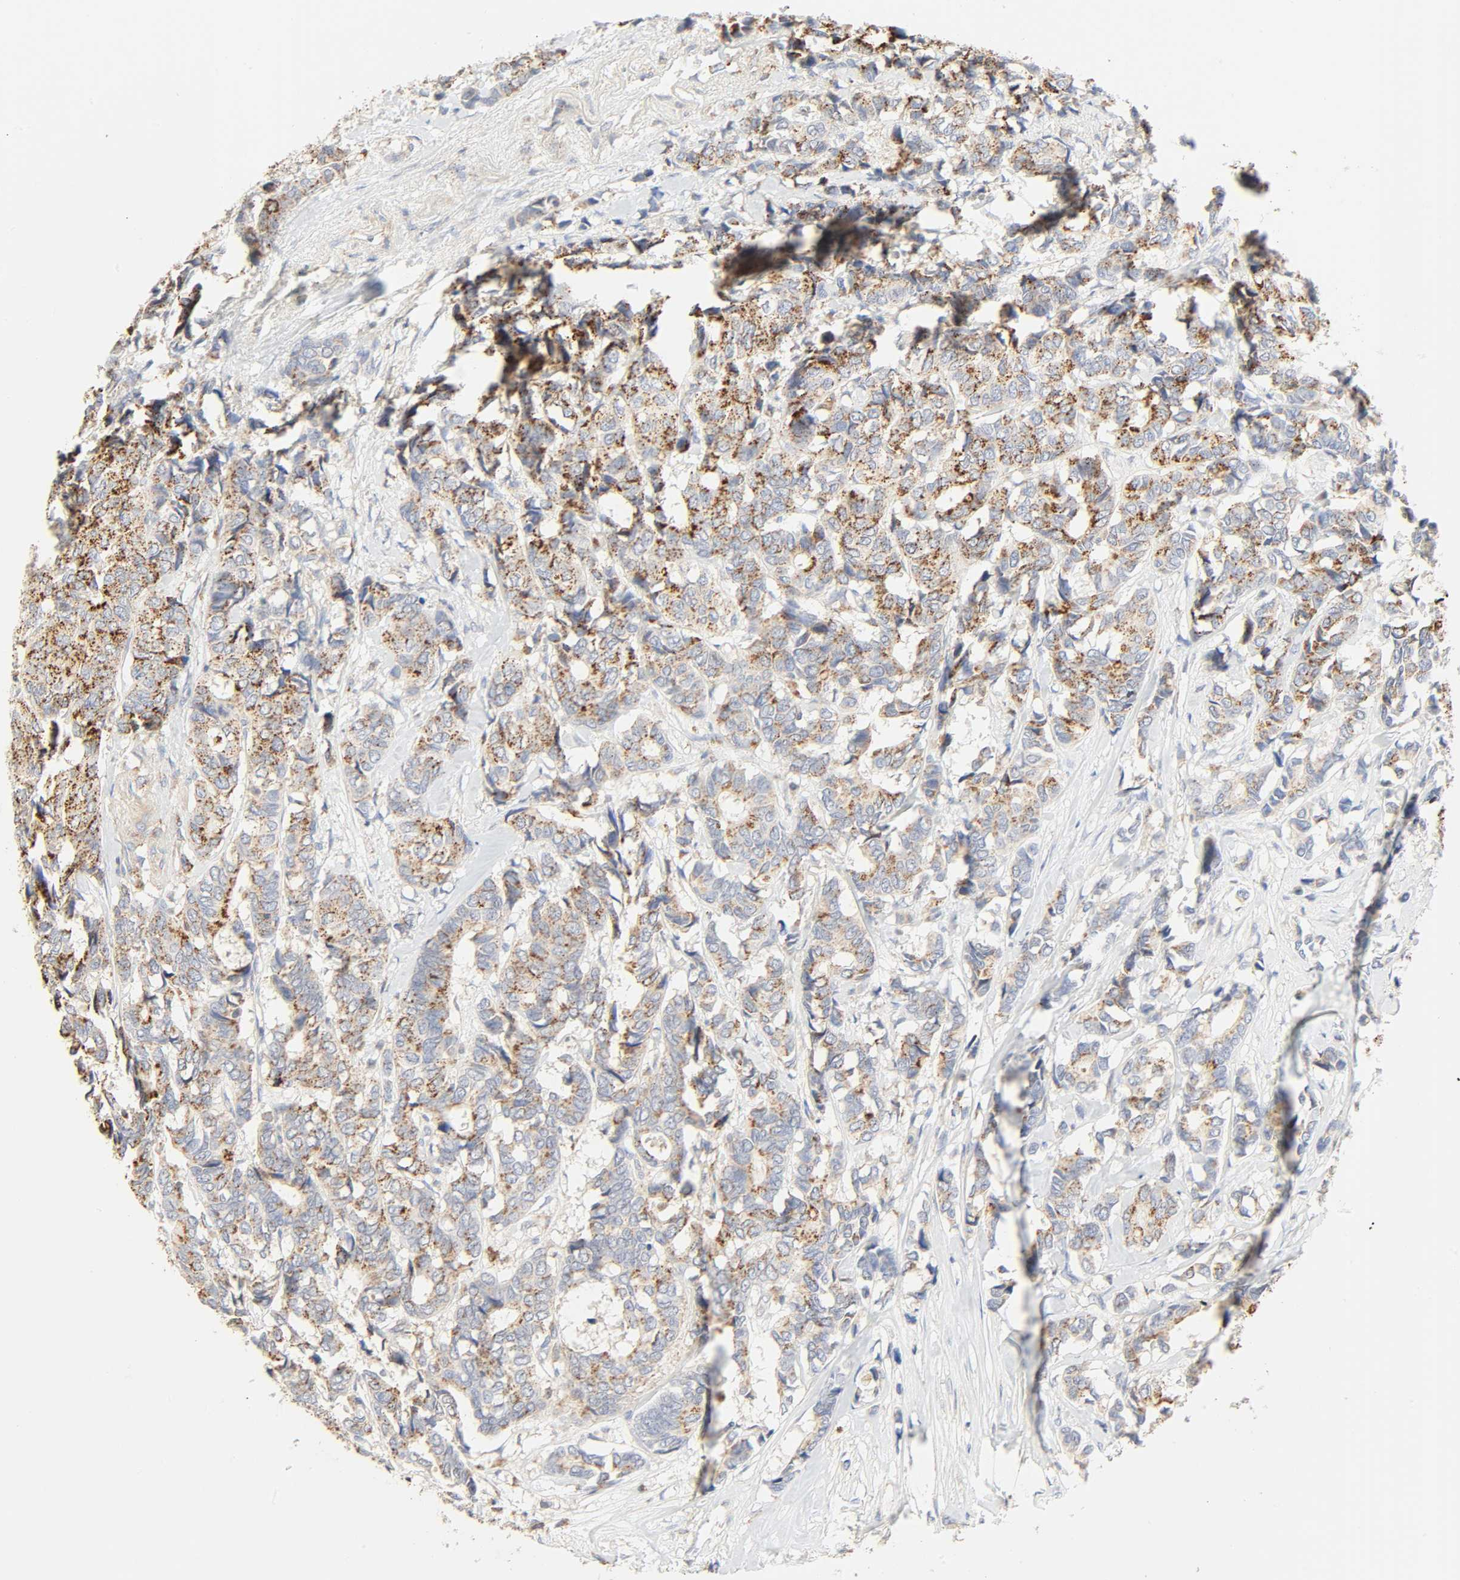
{"staining": {"intensity": "strong", "quantity": ">75%", "location": "cytoplasmic/membranous"}, "tissue": "breast cancer", "cell_type": "Tumor cells", "image_type": "cancer", "snomed": [{"axis": "morphology", "description": "Duct carcinoma"}, {"axis": "topography", "description": "Breast"}], "caption": "A brown stain highlights strong cytoplasmic/membranous staining of a protein in human breast invasive ductal carcinoma tumor cells. (DAB (3,3'-diaminobenzidine) IHC with brightfield microscopy, high magnification).", "gene": "CAMK2A", "patient": {"sex": "female", "age": 87}}